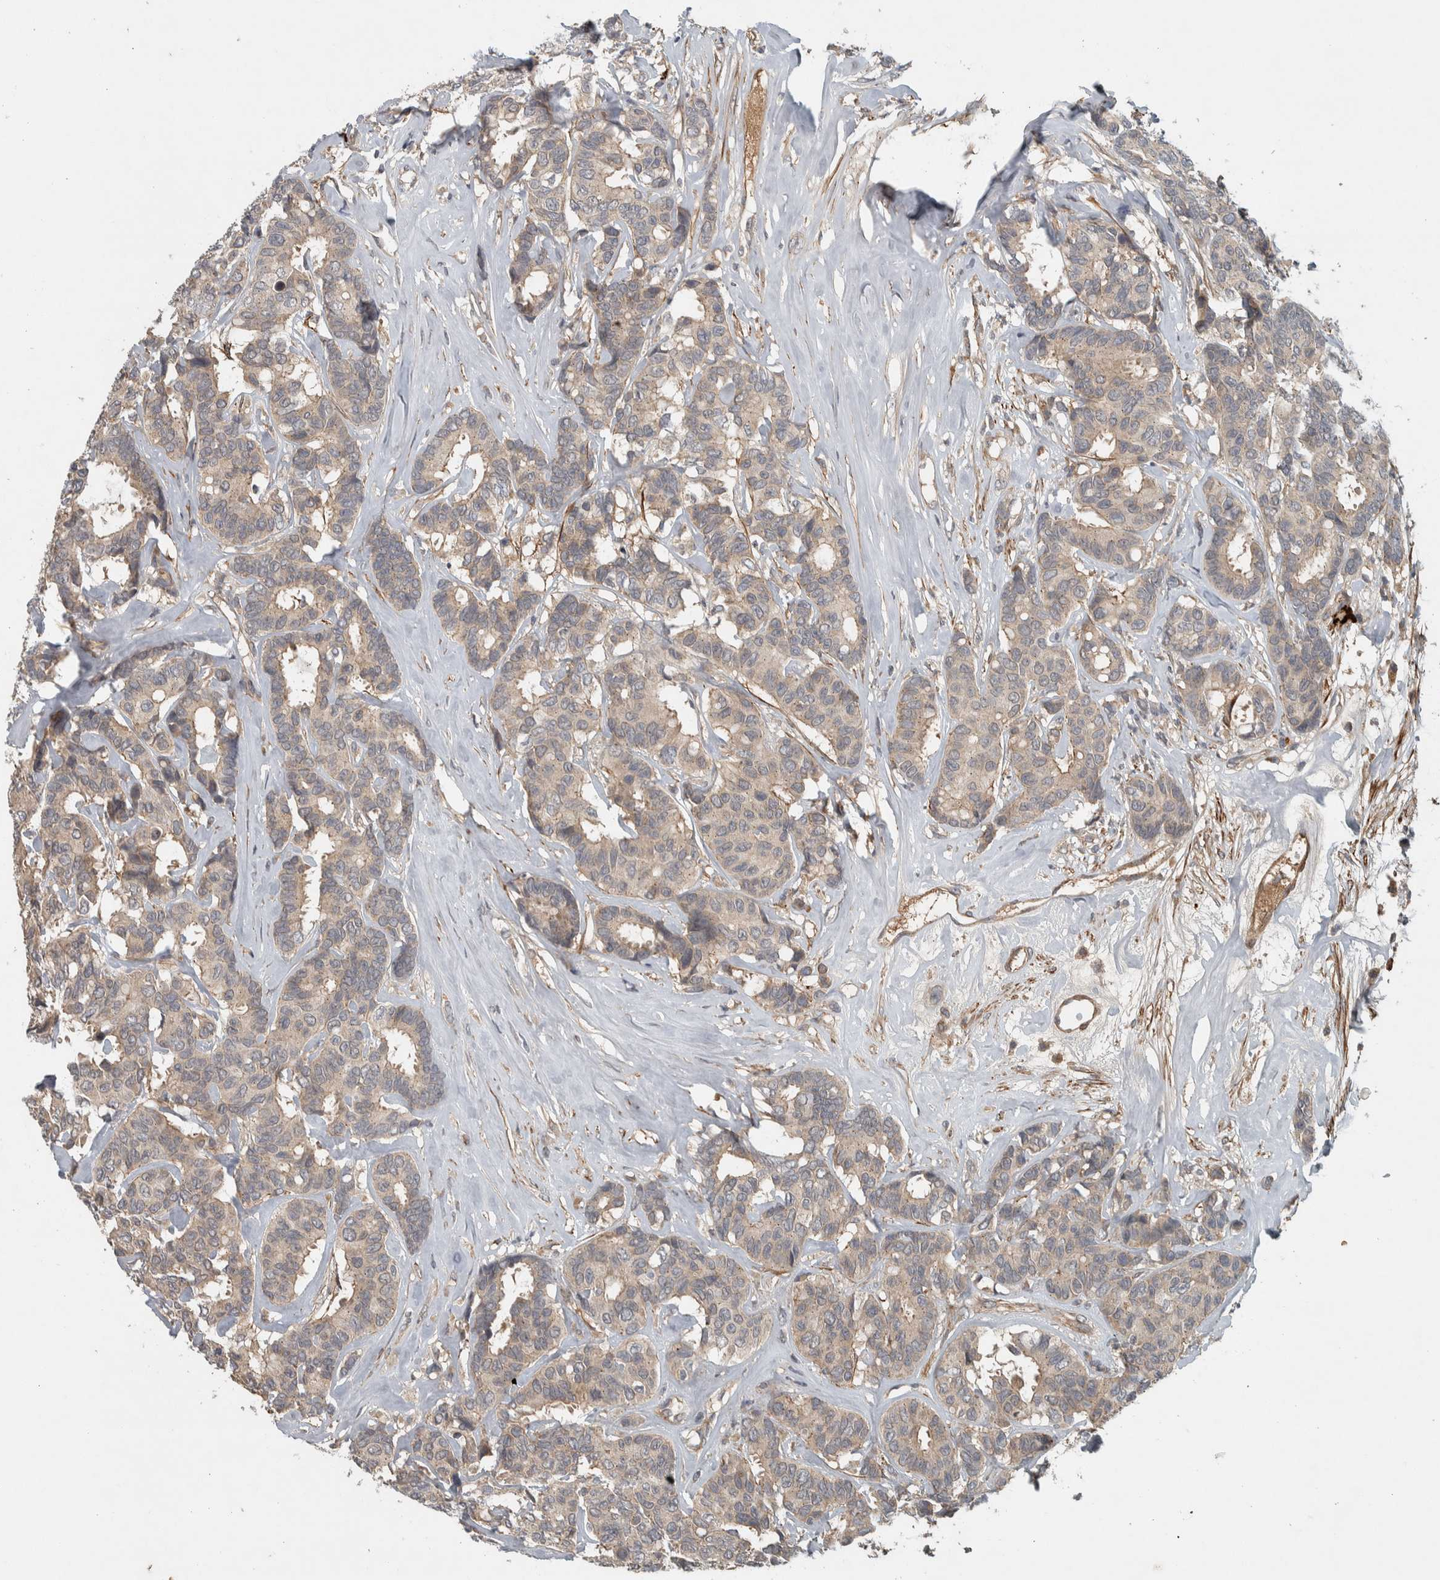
{"staining": {"intensity": "weak", "quantity": ">75%", "location": "cytoplasmic/membranous"}, "tissue": "breast cancer", "cell_type": "Tumor cells", "image_type": "cancer", "snomed": [{"axis": "morphology", "description": "Duct carcinoma"}, {"axis": "topography", "description": "Breast"}], "caption": "Immunohistochemistry (IHC) staining of breast cancer, which reveals low levels of weak cytoplasmic/membranous expression in approximately >75% of tumor cells indicating weak cytoplasmic/membranous protein positivity. The staining was performed using DAB (brown) for protein detection and nuclei were counterstained in hematoxylin (blue).", "gene": "LBHD1", "patient": {"sex": "female", "age": 87}}